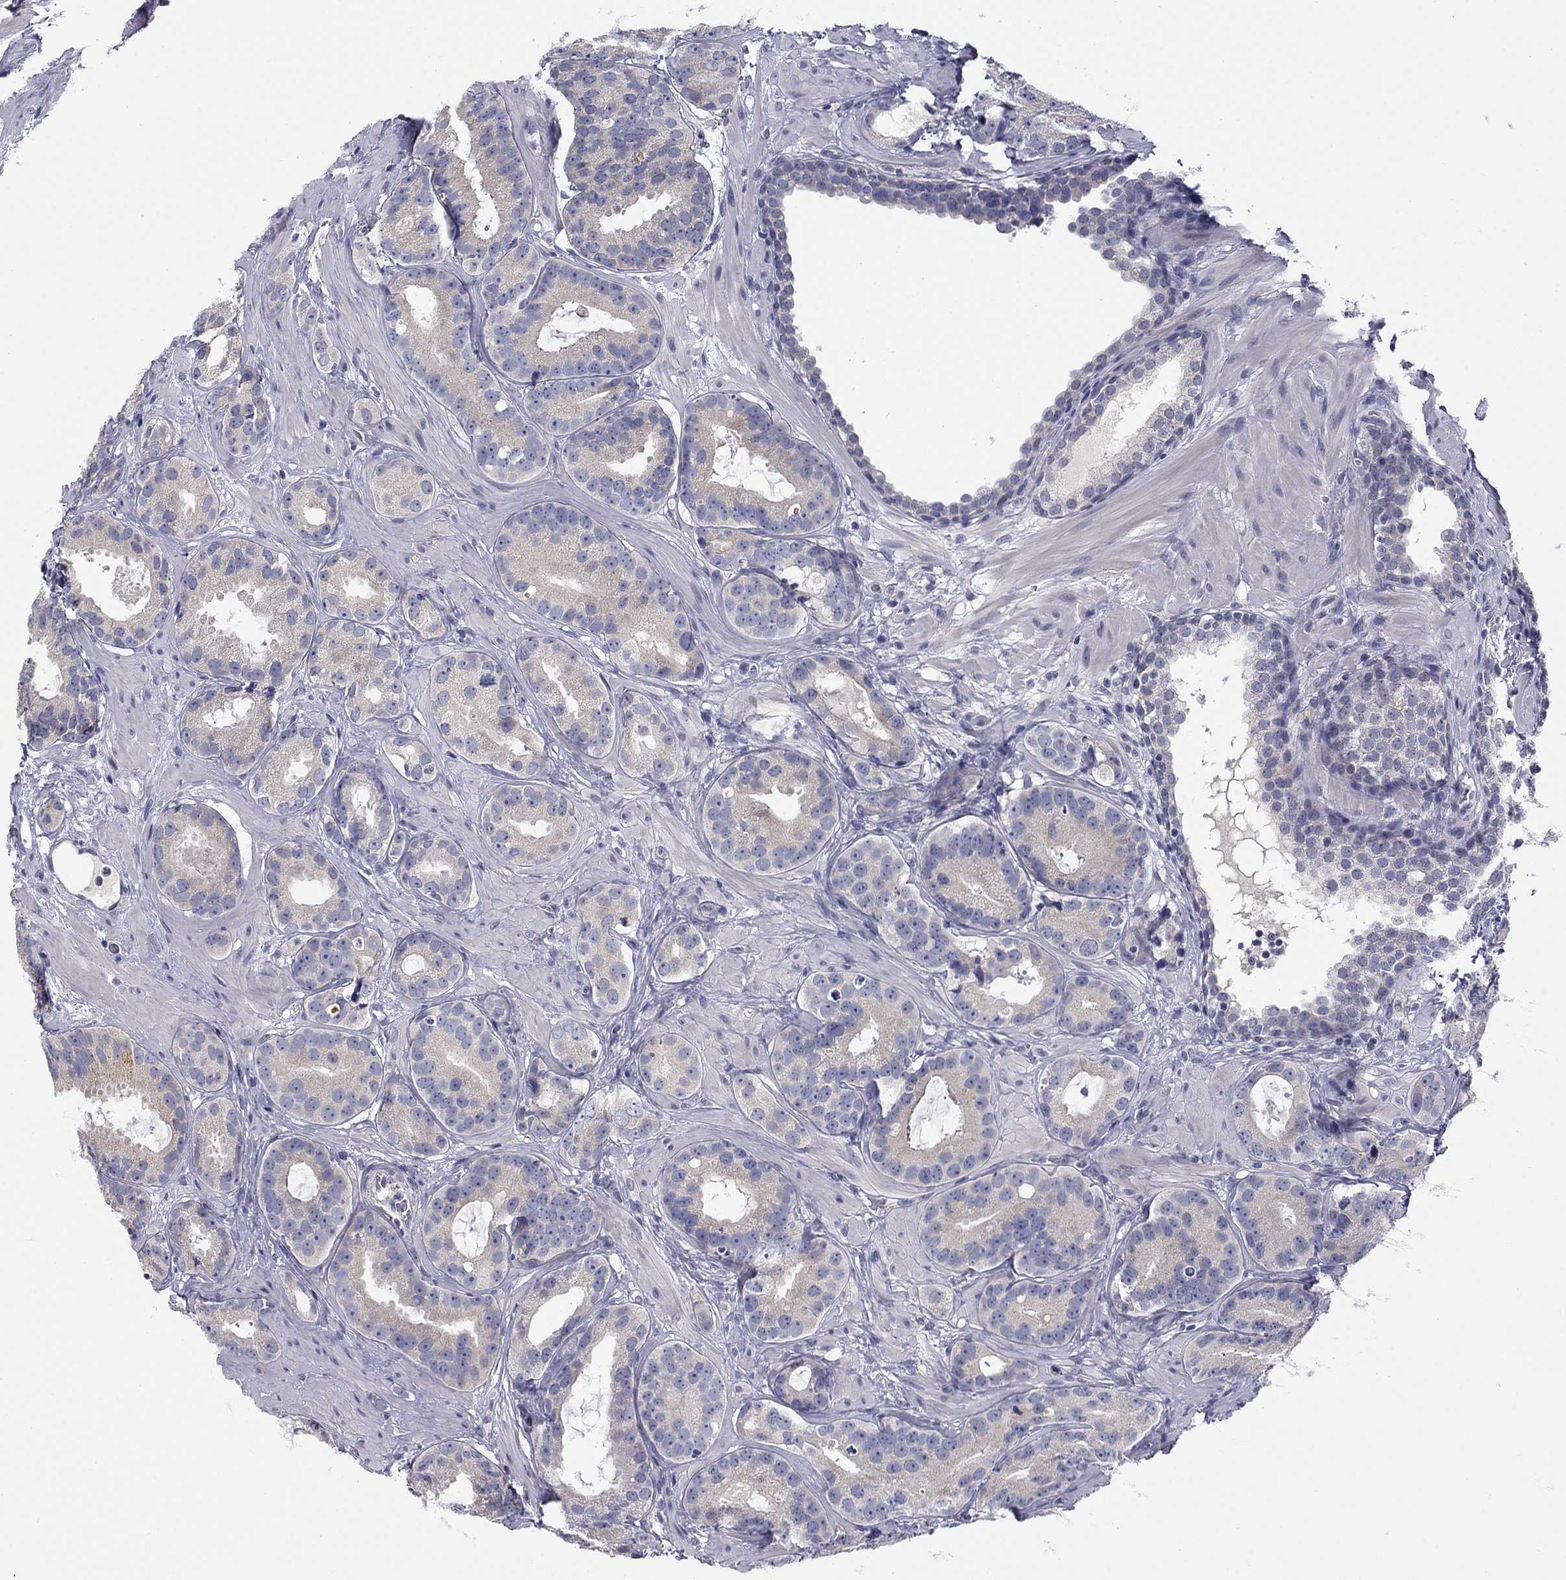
{"staining": {"intensity": "negative", "quantity": "none", "location": "none"}, "tissue": "prostate cancer", "cell_type": "Tumor cells", "image_type": "cancer", "snomed": [{"axis": "morphology", "description": "Adenocarcinoma, NOS"}, {"axis": "topography", "description": "Prostate"}], "caption": "Prostate cancer (adenocarcinoma) stained for a protein using IHC shows no staining tumor cells.", "gene": "SPATA7", "patient": {"sex": "male", "age": 69}}